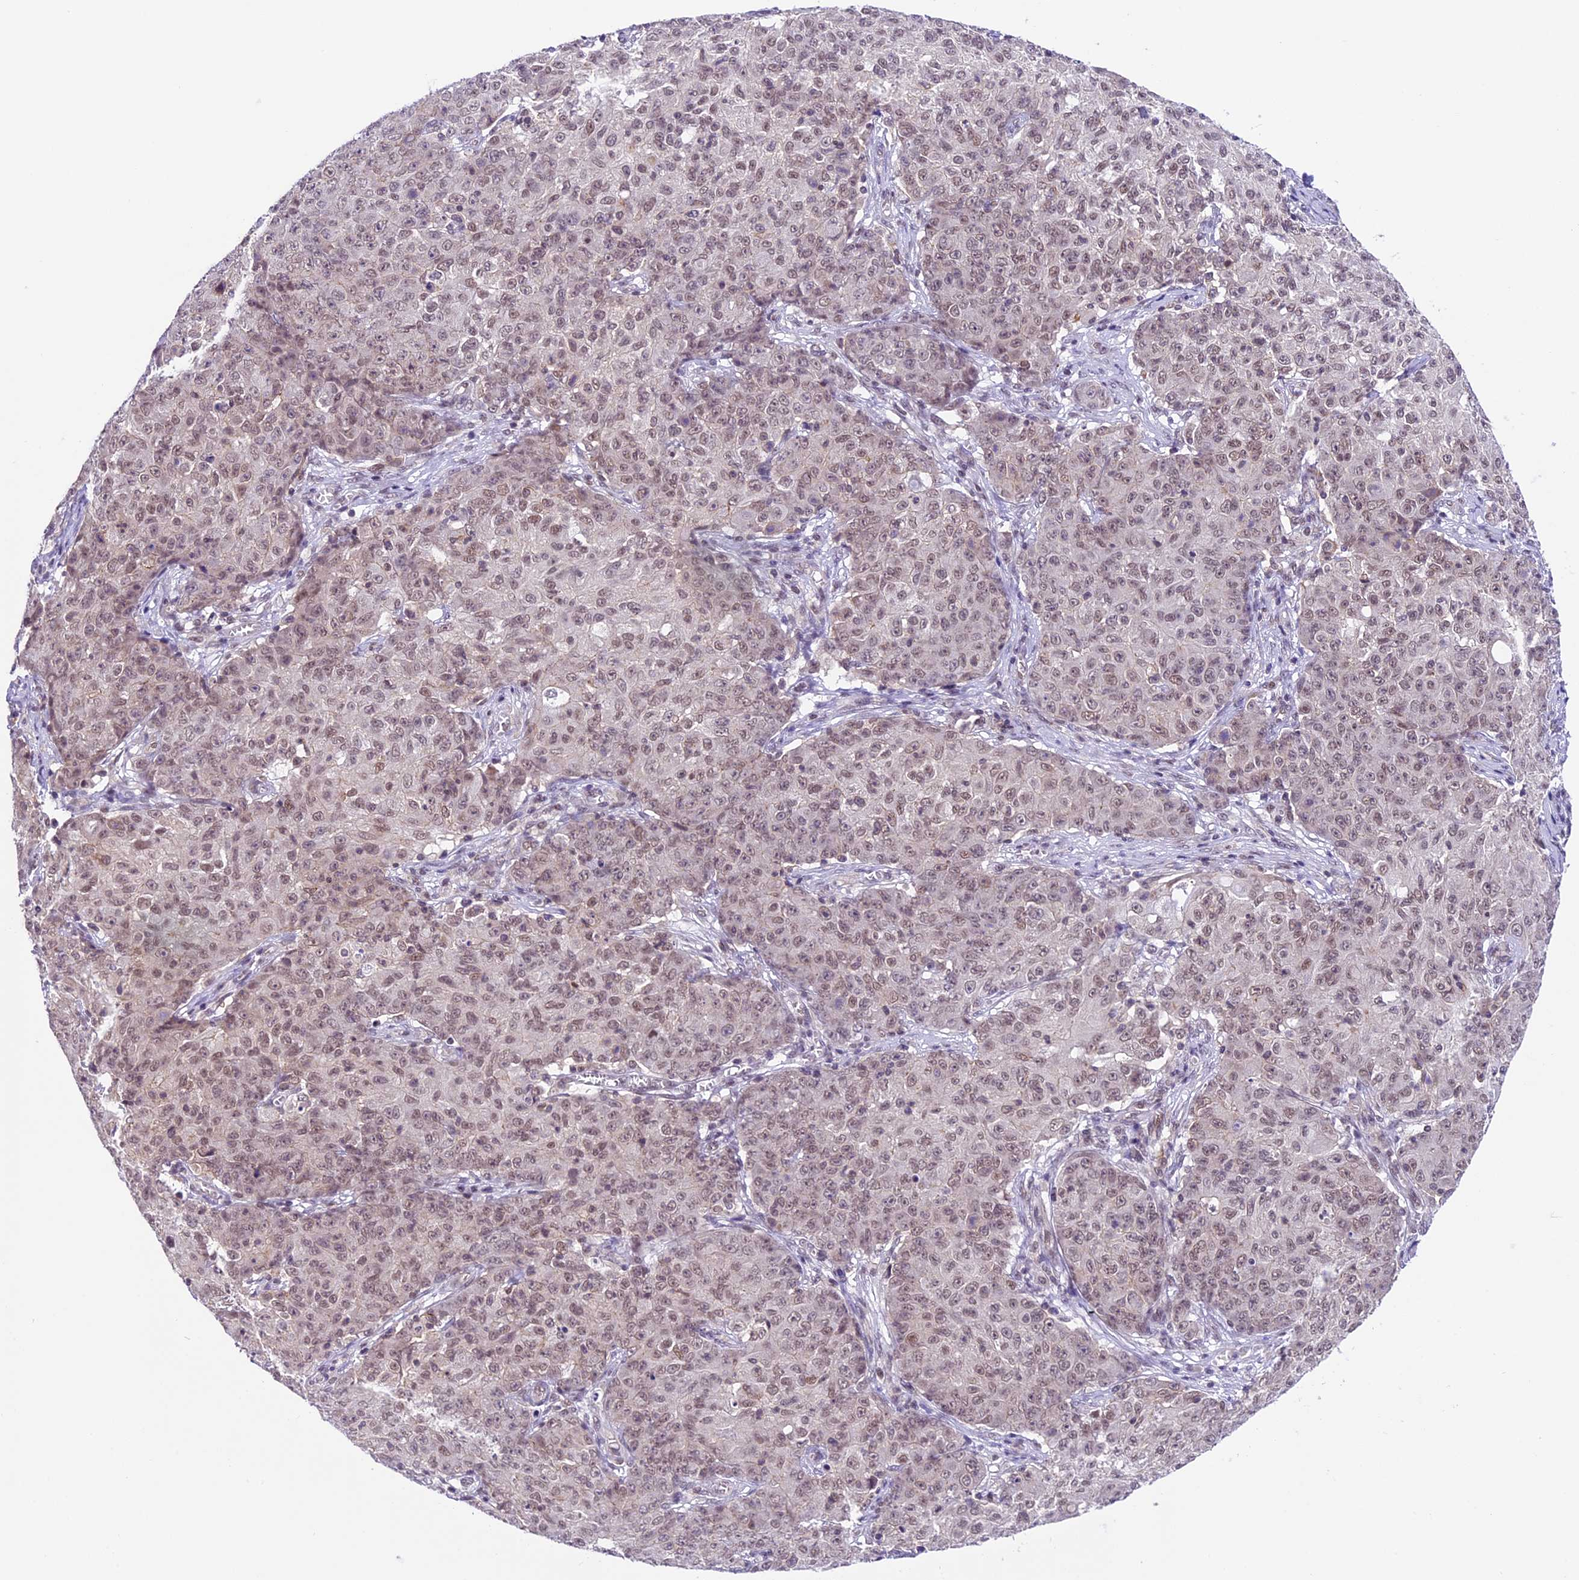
{"staining": {"intensity": "weak", "quantity": ">75%", "location": "nuclear"}, "tissue": "ovarian cancer", "cell_type": "Tumor cells", "image_type": "cancer", "snomed": [{"axis": "morphology", "description": "Carcinoma, endometroid"}, {"axis": "topography", "description": "Ovary"}], "caption": "Protein analysis of ovarian cancer tissue shows weak nuclear positivity in approximately >75% of tumor cells. (IHC, brightfield microscopy, high magnification).", "gene": "SHKBP1", "patient": {"sex": "female", "age": 42}}